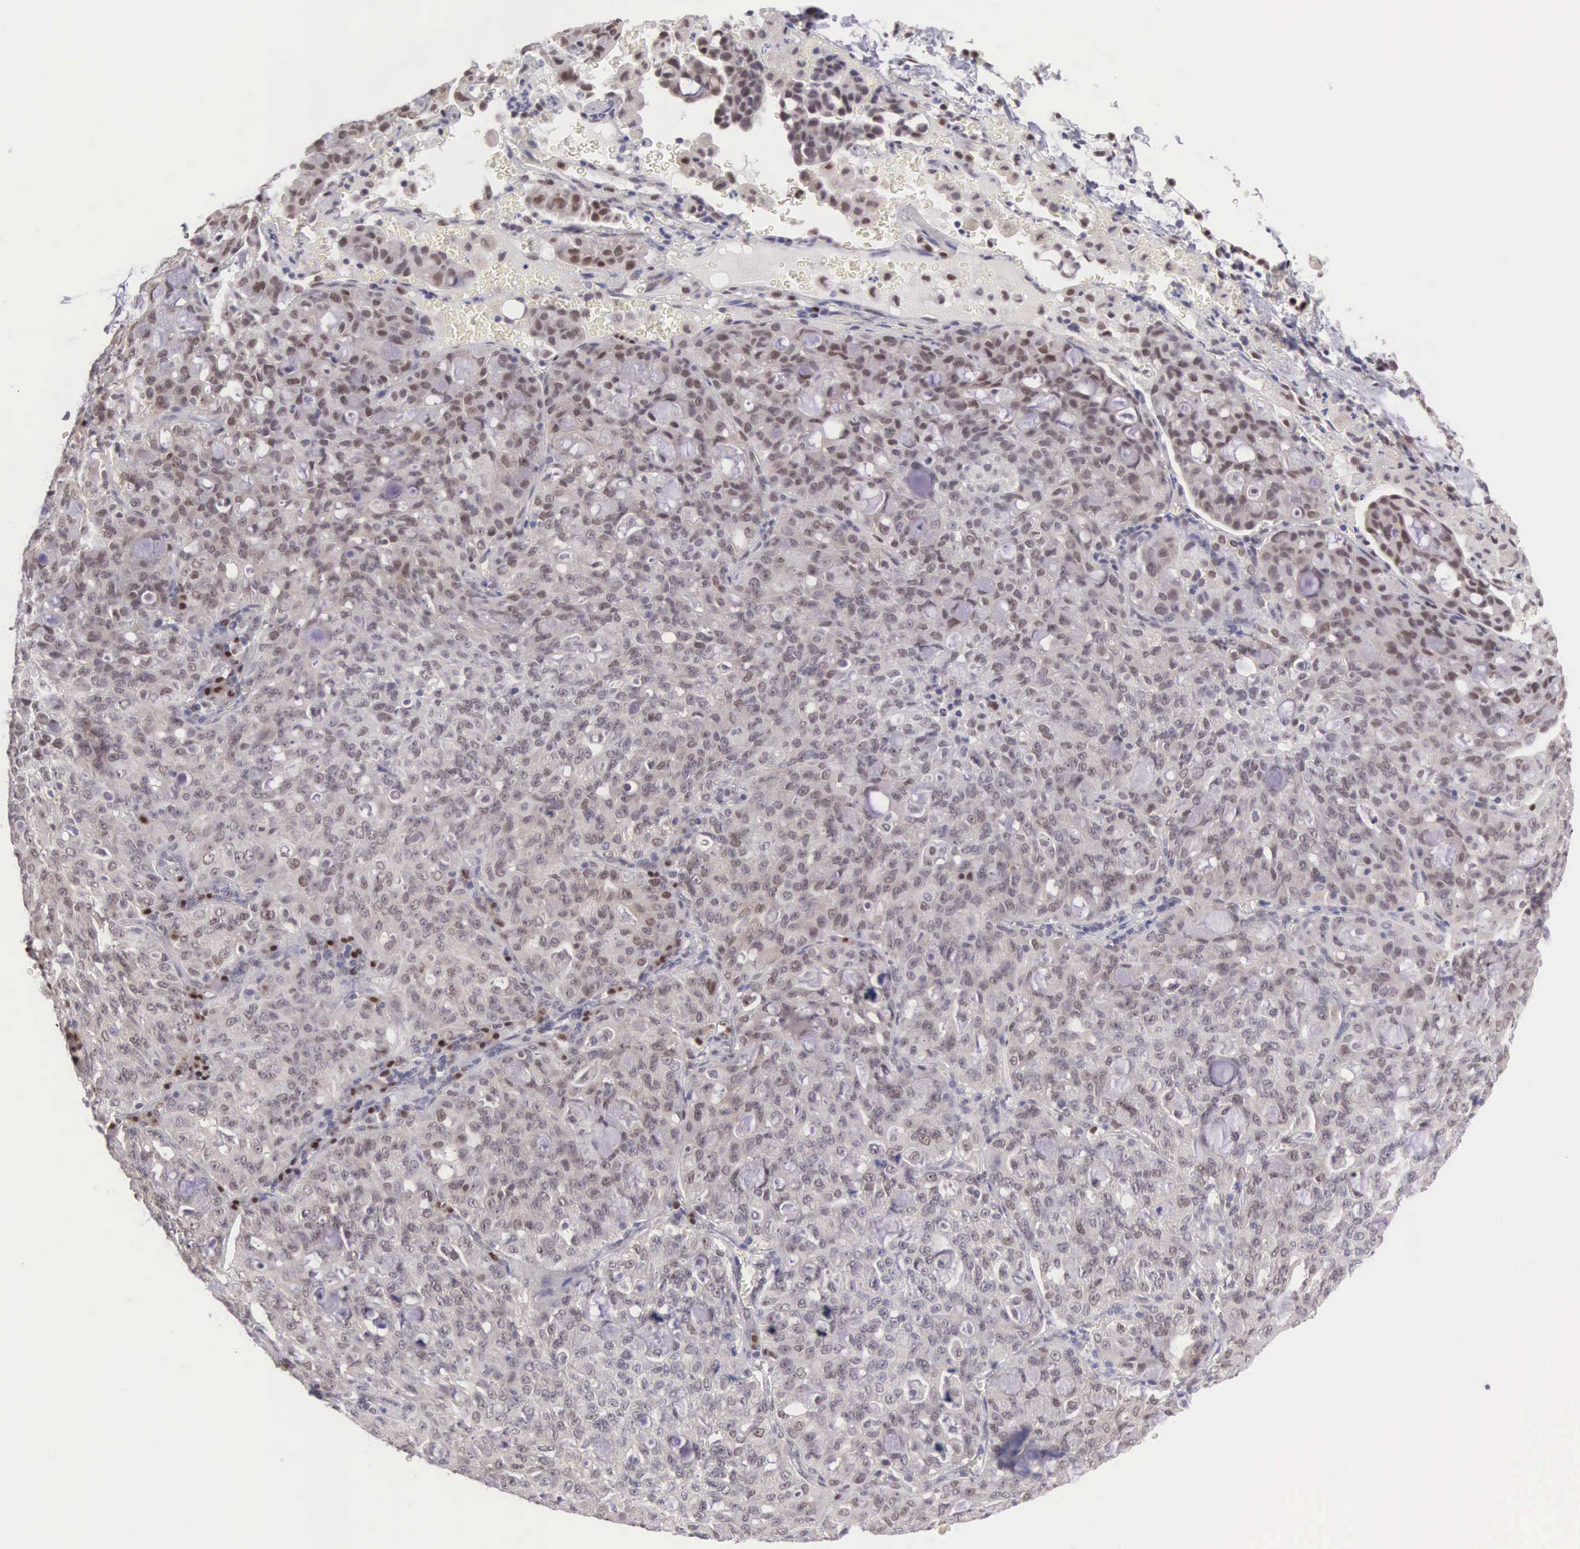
{"staining": {"intensity": "moderate", "quantity": "25%-75%", "location": "nuclear"}, "tissue": "lung cancer", "cell_type": "Tumor cells", "image_type": "cancer", "snomed": [{"axis": "morphology", "description": "Adenocarcinoma, NOS"}, {"axis": "topography", "description": "Lung"}], "caption": "This is a photomicrograph of immunohistochemistry staining of lung cancer (adenocarcinoma), which shows moderate positivity in the nuclear of tumor cells.", "gene": "CCDC117", "patient": {"sex": "female", "age": 44}}